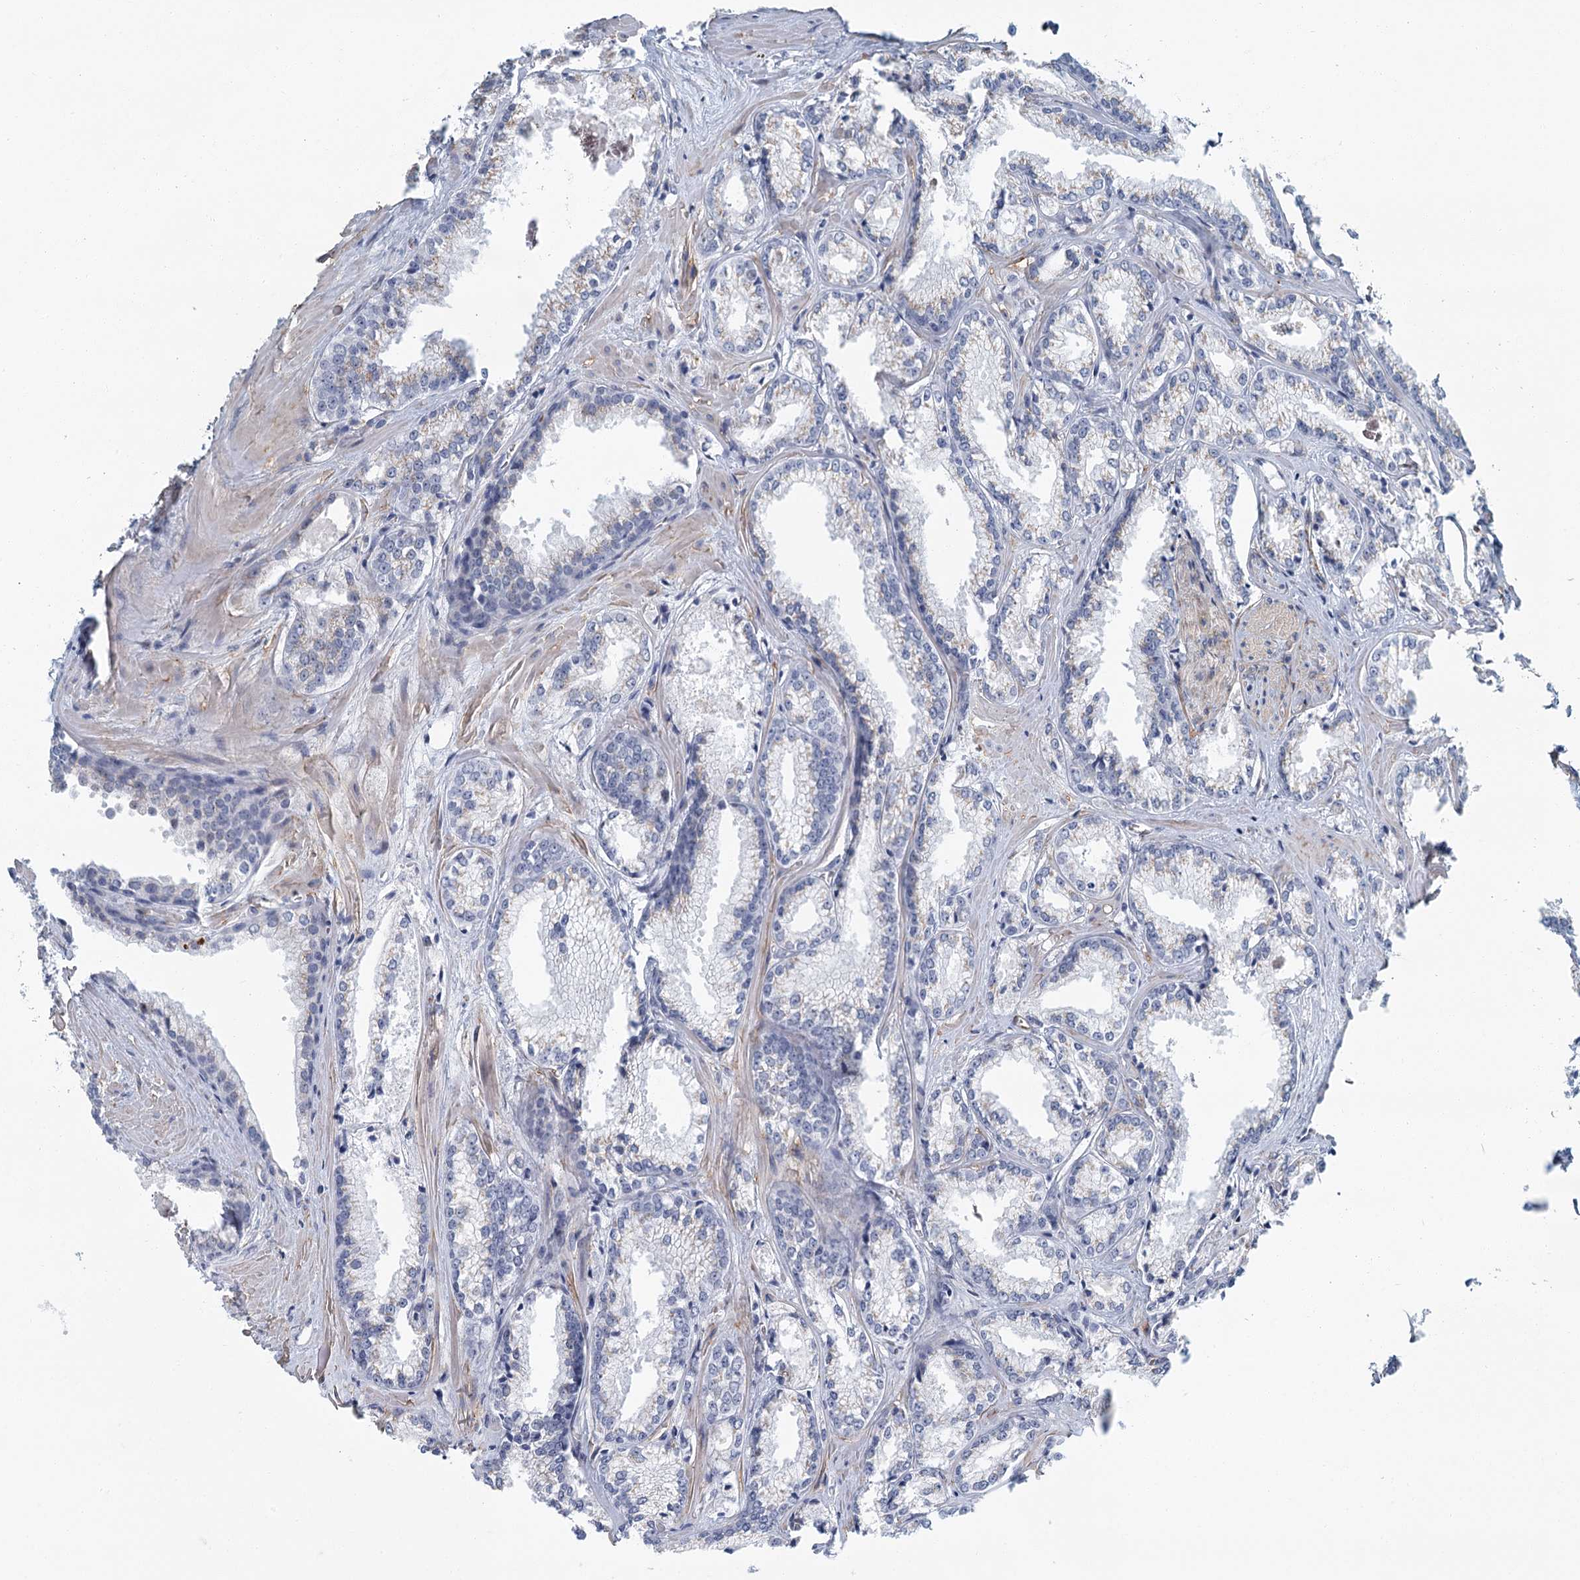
{"staining": {"intensity": "negative", "quantity": "none", "location": "none"}, "tissue": "prostate cancer", "cell_type": "Tumor cells", "image_type": "cancer", "snomed": [{"axis": "morphology", "description": "Adenocarcinoma, Low grade"}, {"axis": "topography", "description": "Prostate"}], "caption": "Image shows no significant protein expression in tumor cells of prostate cancer. (Stains: DAB (3,3'-diaminobenzidine) immunohistochemistry with hematoxylin counter stain, Microscopy: brightfield microscopy at high magnification).", "gene": "ZNF527", "patient": {"sex": "male", "age": 47}}